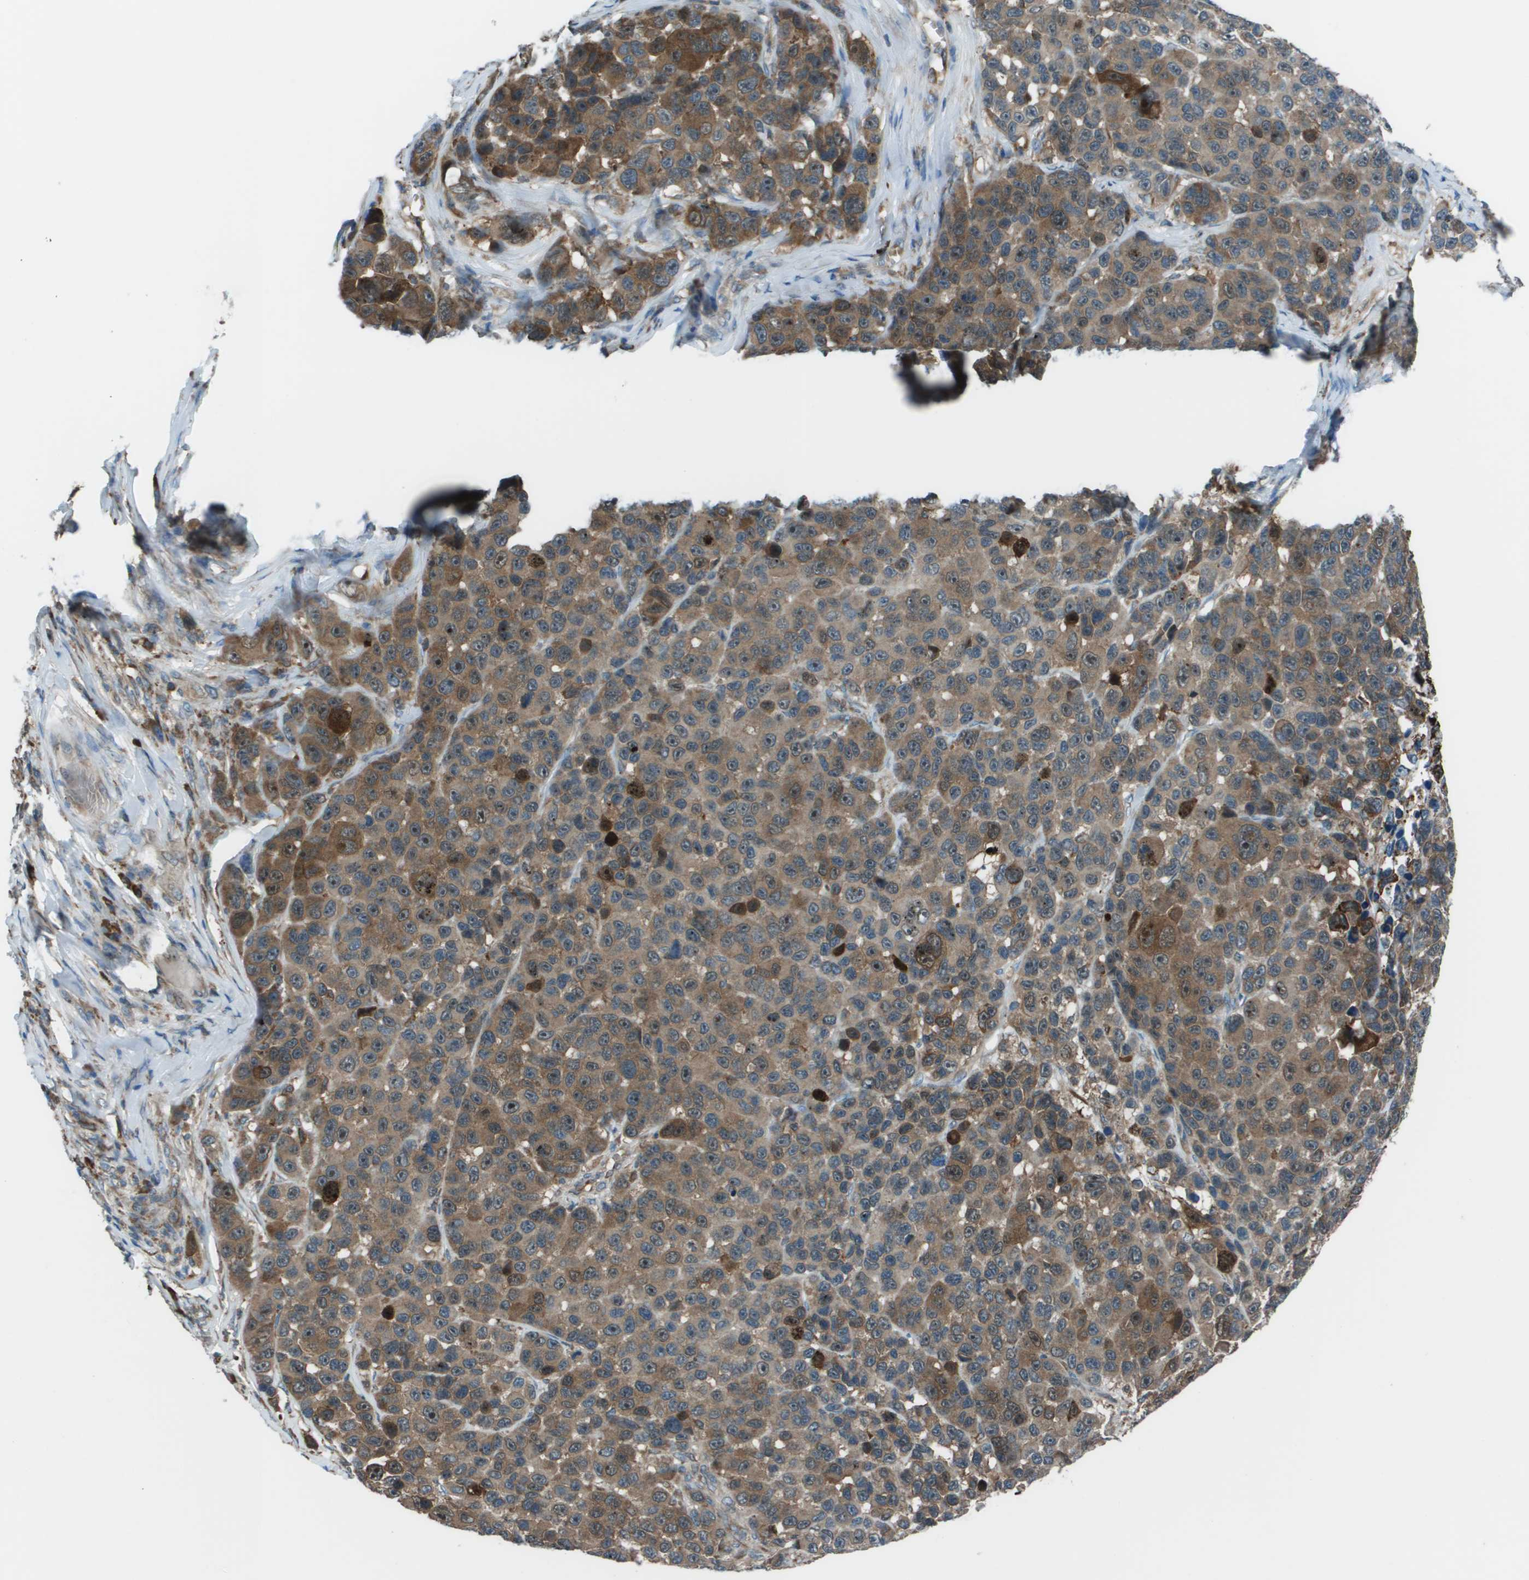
{"staining": {"intensity": "moderate", "quantity": ">75%", "location": "cytoplasmic/membranous,nuclear"}, "tissue": "melanoma", "cell_type": "Tumor cells", "image_type": "cancer", "snomed": [{"axis": "morphology", "description": "Malignant melanoma, NOS"}, {"axis": "topography", "description": "Skin"}], "caption": "Immunohistochemical staining of malignant melanoma reveals moderate cytoplasmic/membranous and nuclear protein positivity in approximately >75% of tumor cells. (IHC, brightfield microscopy, high magnification).", "gene": "UTS2", "patient": {"sex": "male", "age": 53}}